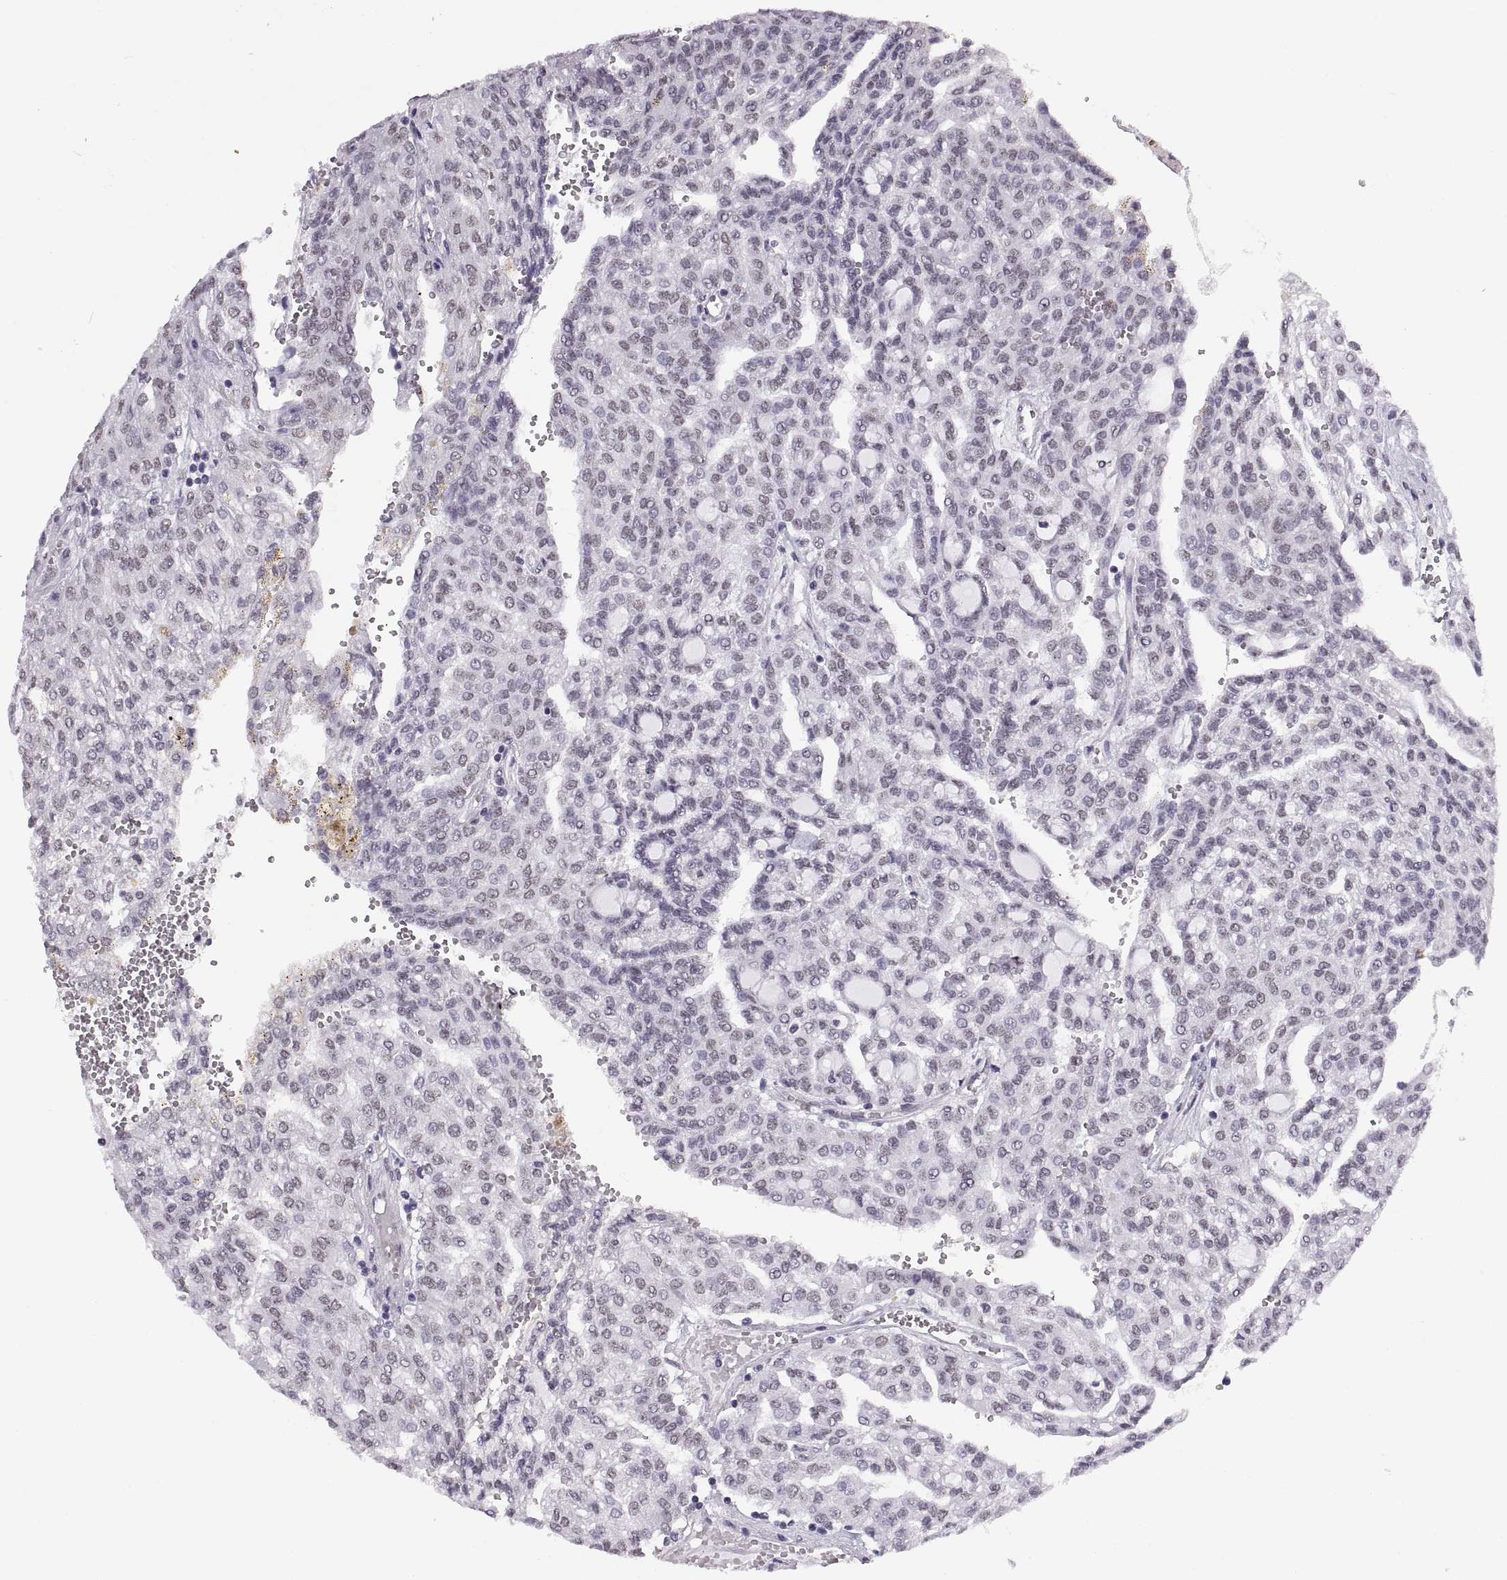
{"staining": {"intensity": "negative", "quantity": "none", "location": "none"}, "tissue": "renal cancer", "cell_type": "Tumor cells", "image_type": "cancer", "snomed": [{"axis": "morphology", "description": "Adenocarcinoma, NOS"}, {"axis": "topography", "description": "Kidney"}], "caption": "A micrograph of human adenocarcinoma (renal) is negative for staining in tumor cells.", "gene": "CARTPT", "patient": {"sex": "male", "age": 63}}